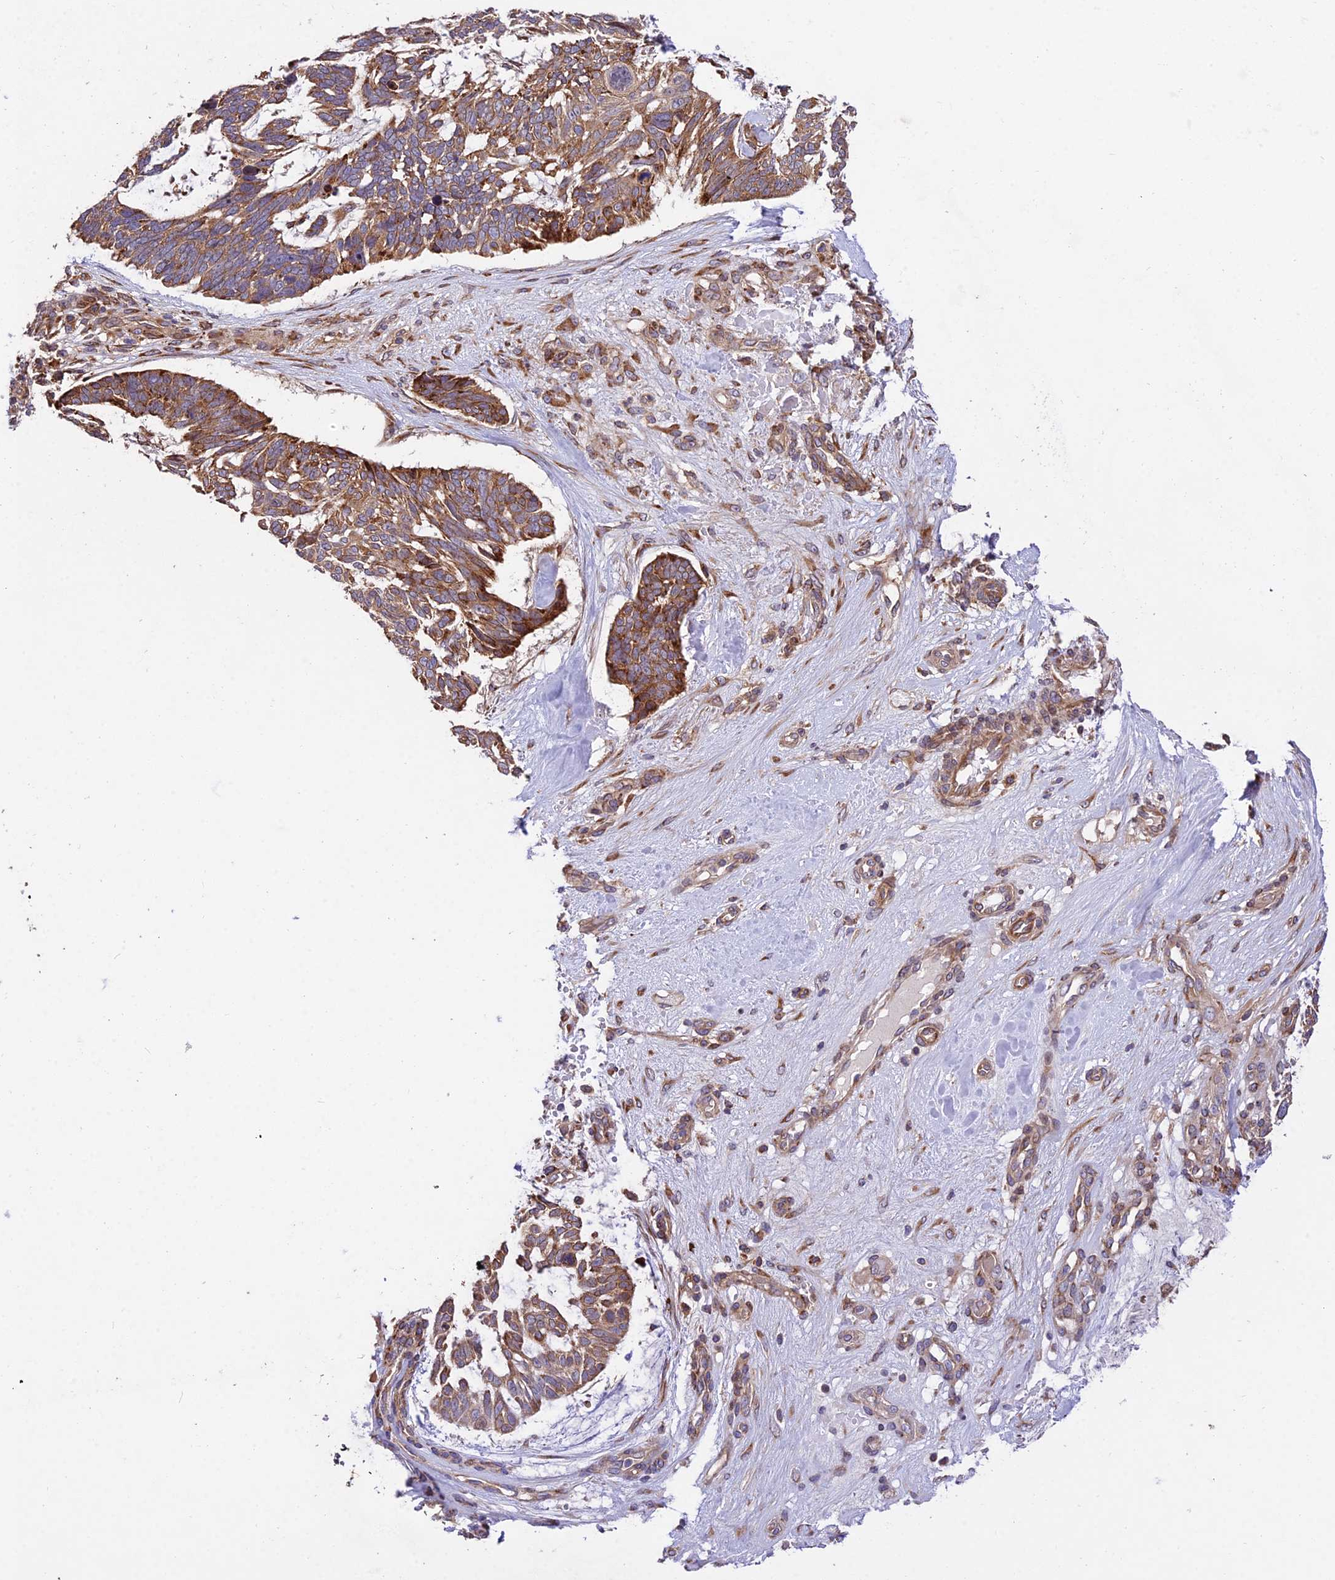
{"staining": {"intensity": "strong", "quantity": "25%-75%", "location": "cytoplasmic/membranous"}, "tissue": "skin cancer", "cell_type": "Tumor cells", "image_type": "cancer", "snomed": [{"axis": "morphology", "description": "Basal cell carcinoma"}, {"axis": "topography", "description": "Skin"}], "caption": "Protein expression analysis of human skin basal cell carcinoma reveals strong cytoplasmic/membranous staining in approximately 25%-75% of tumor cells.", "gene": "ROCK1", "patient": {"sex": "male", "age": 88}}